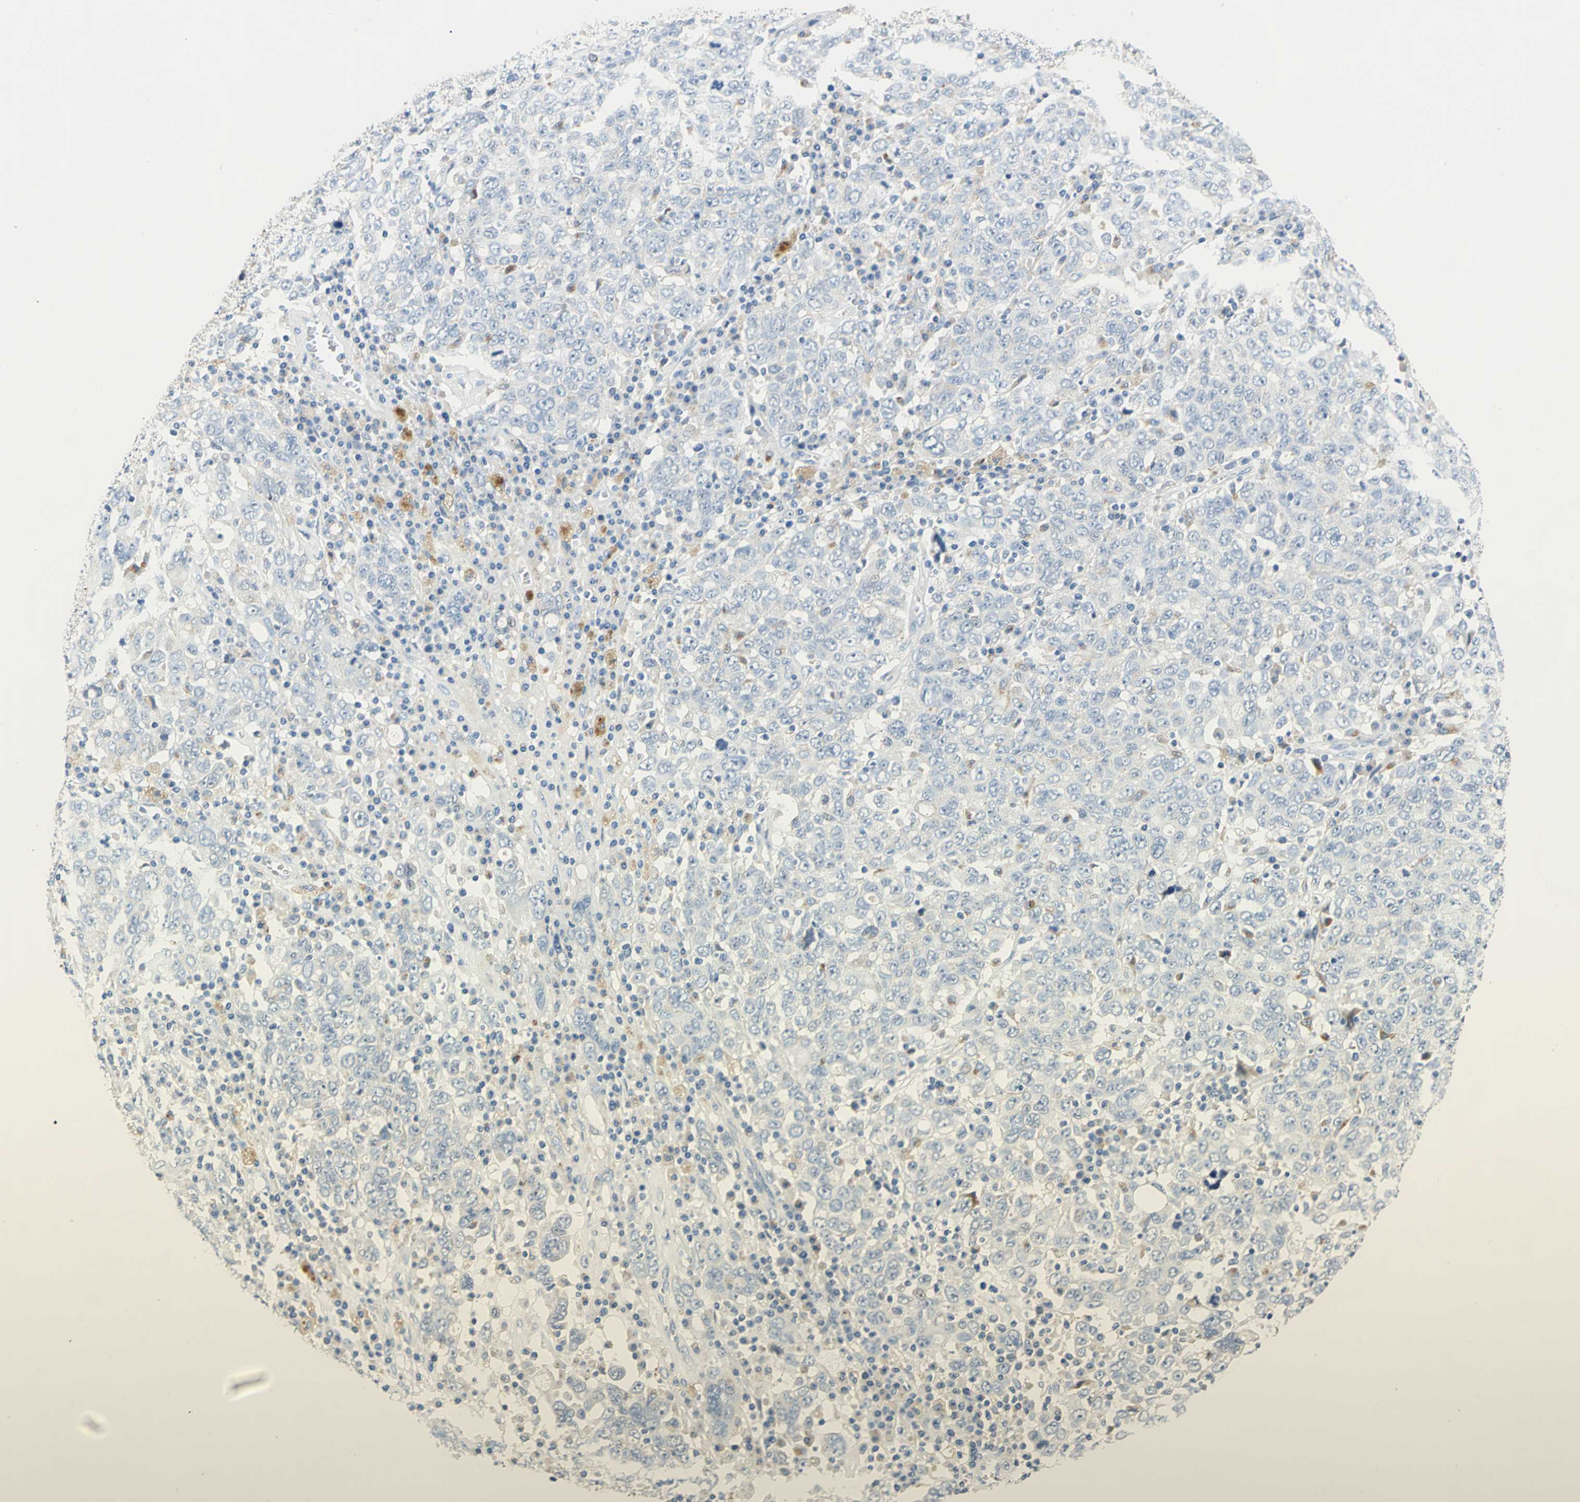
{"staining": {"intensity": "negative", "quantity": "none", "location": "none"}, "tissue": "ovarian cancer", "cell_type": "Tumor cells", "image_type": "cancer", "snomed": [{"axis": "morphology", "description": "Carcinoma, endometroid"}, {"axis": "topography", "description": "Ovary"}], "caption": "Tumor cells are negative for brown protein staining in endometroid carcinoma (ovarian).", "gene": "RASD2", "patient": {"sex": "female", "age": 62}}